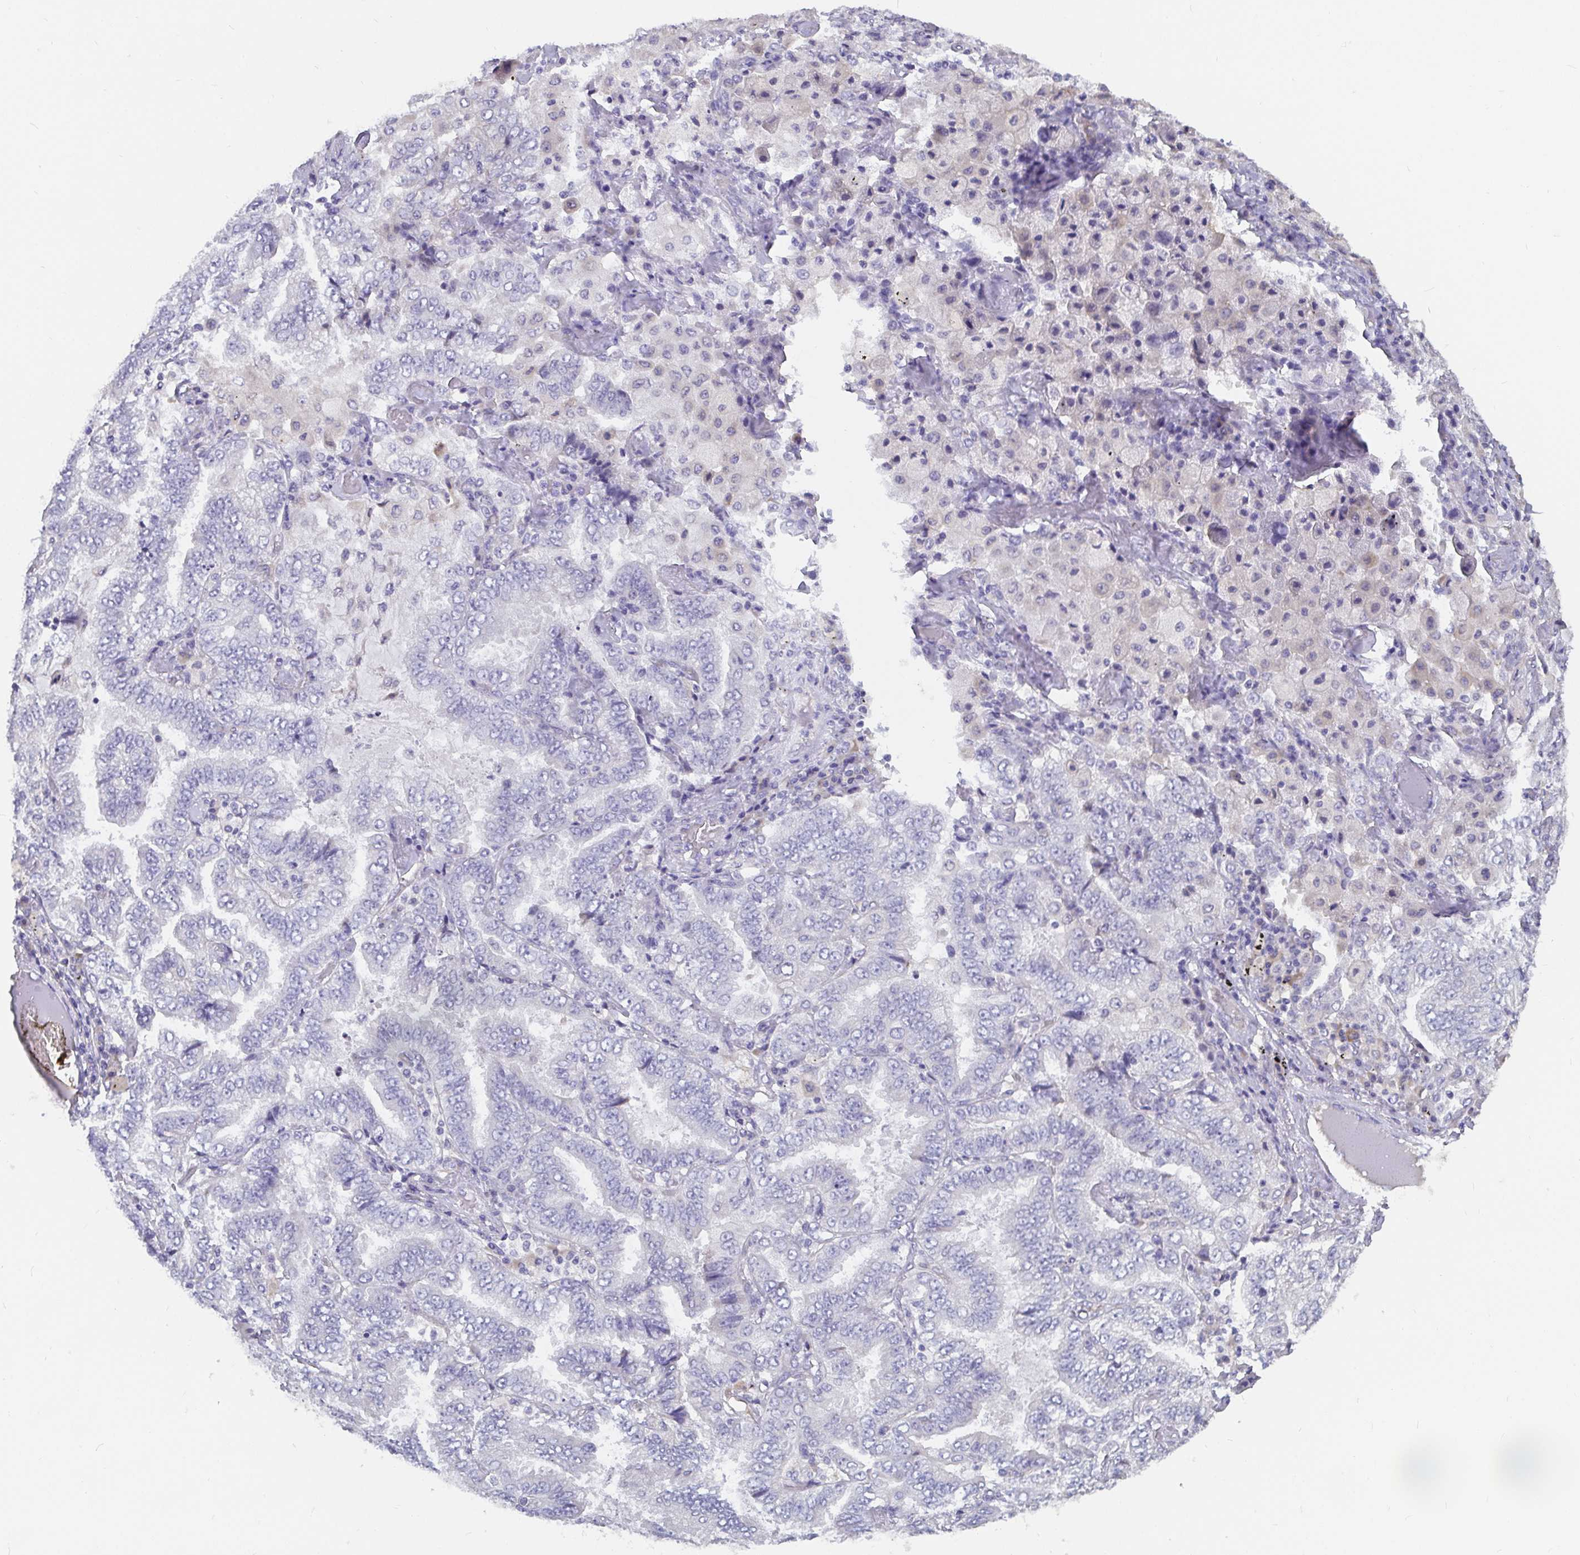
{"staining": {"intensity": "negative", "quantity": "none", "location": "none"}, "tissue": "lung cancer", "cell_type": "Tumor cells", "image_type": "cancer", "snomed": [{"axis": "morphology", "description": "Aneuploidy"}, {"axis": "morphology", "description": "Adenocarcinoma, NOS"}, {"axis": "morphology", "description": "Adenocarcinoma, metastatic, NOS"}, {"axis": "topography", "description": "Lymph node"}, {"axis": "topography", "description": "Lung"}], "caption": "This histopathology image is of lung cancer (metastatic adenocarcinoma) stained with immunohistochemistry (IHC) to label a protein in brown with the nuclei are counter-stained blue. There is no expression in tumor cells.", "gene": "ADAMTS6", "patient": {"sex": "female", "age": 48}}